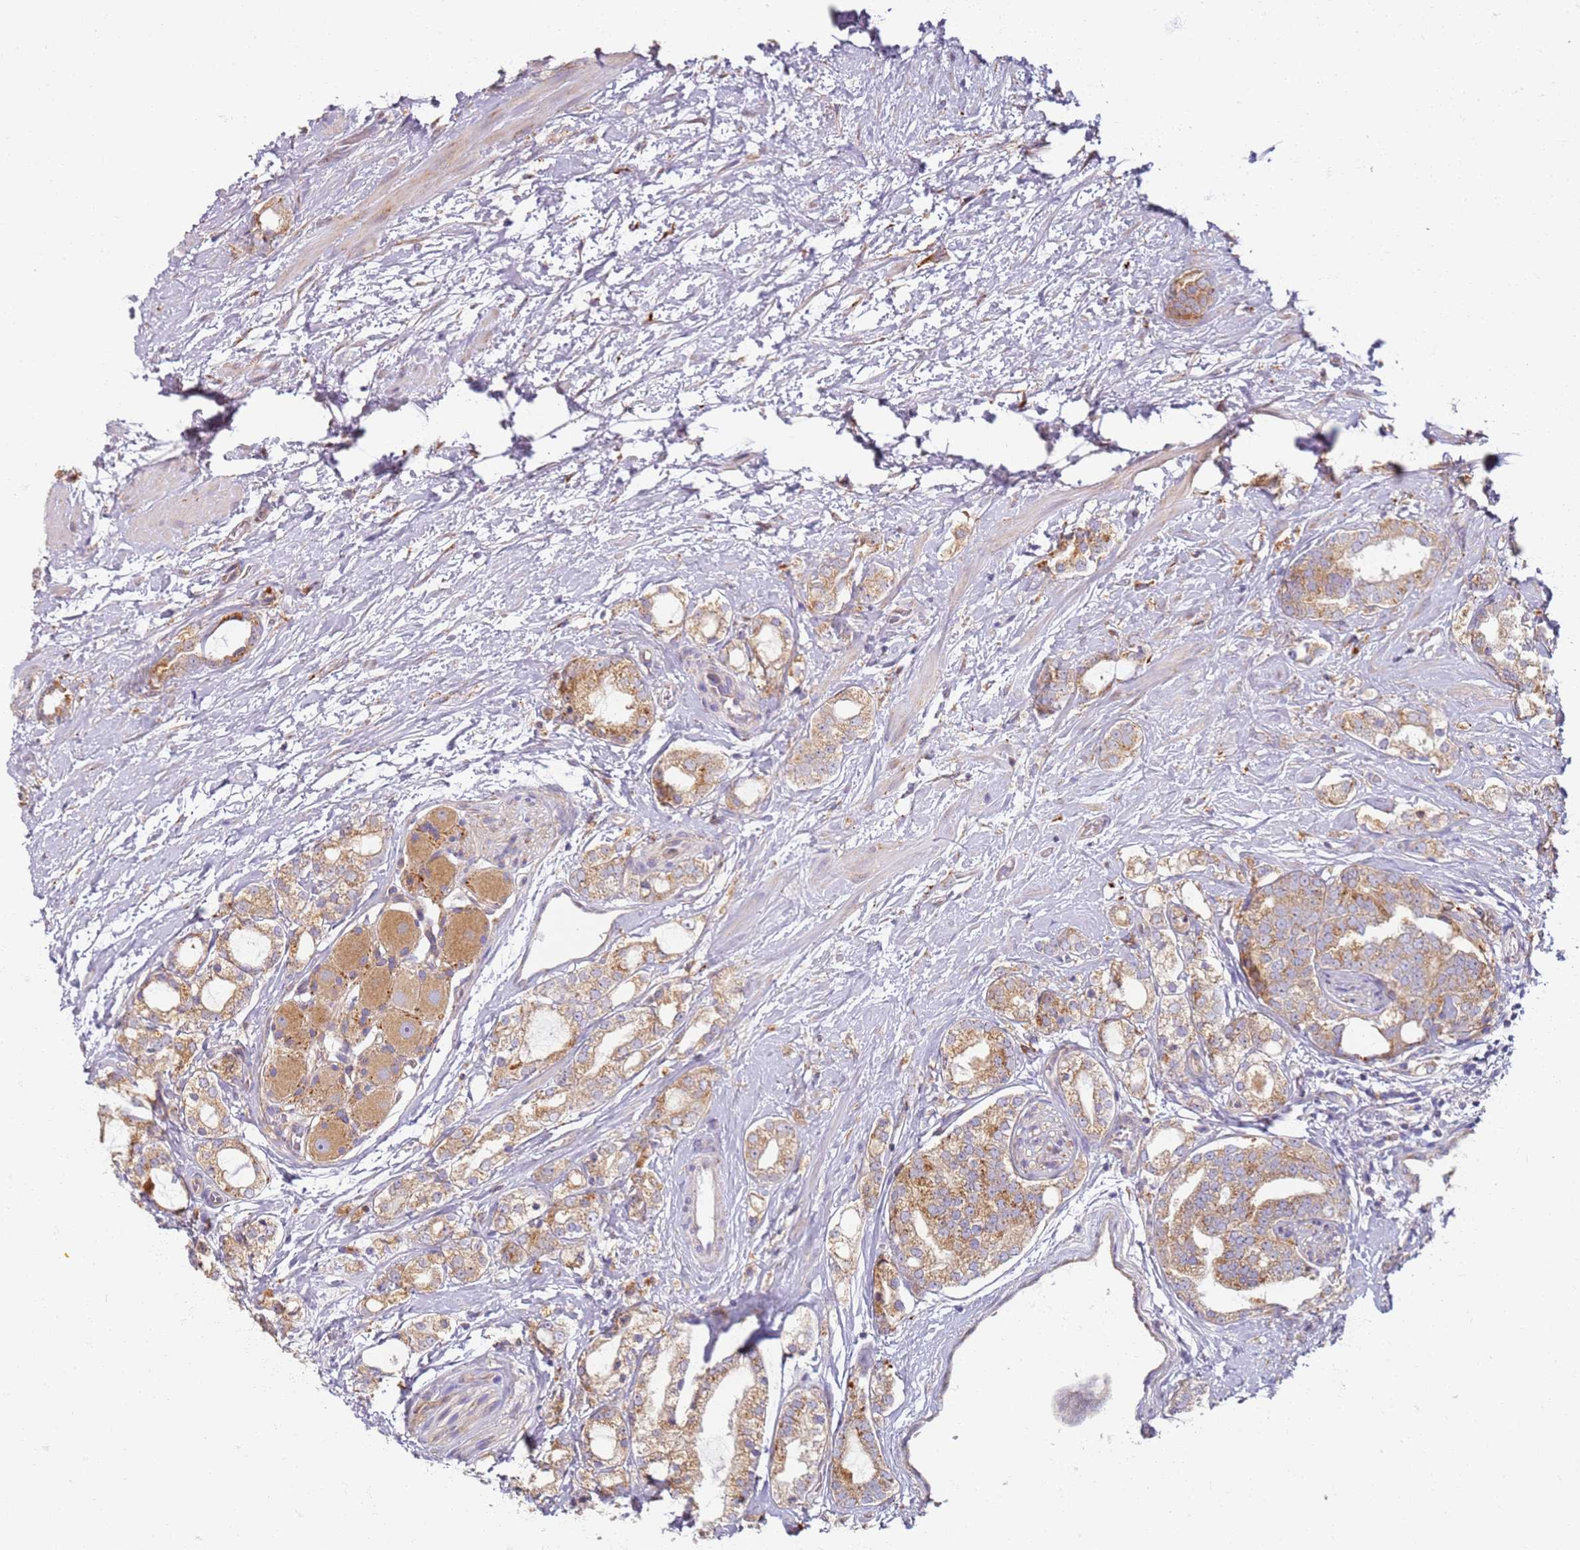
{"staining": {"intensity": "moderate", "quantity": "25%-75%", "location": "cytoplasmic/membranous"}, "tissue": "prostate cancer", "cell_type": "Tumor cells", "image_type": "cancer", "snomed": [{"axis": "morphology", "description": "Adenocarcinoma, High grade"}, {"axis": "topography", "description": "Prostate"}], "caption": "Immunohistochemical staining of human prostate cancer (adenocarcinoma (high-grade)) exhibits moderate cytoplasmic/membranous protein expression in approximately 25%-75% of tumor cells.", "gene": "PROKR2", "patient": {"sex": "male", "age": 64}}